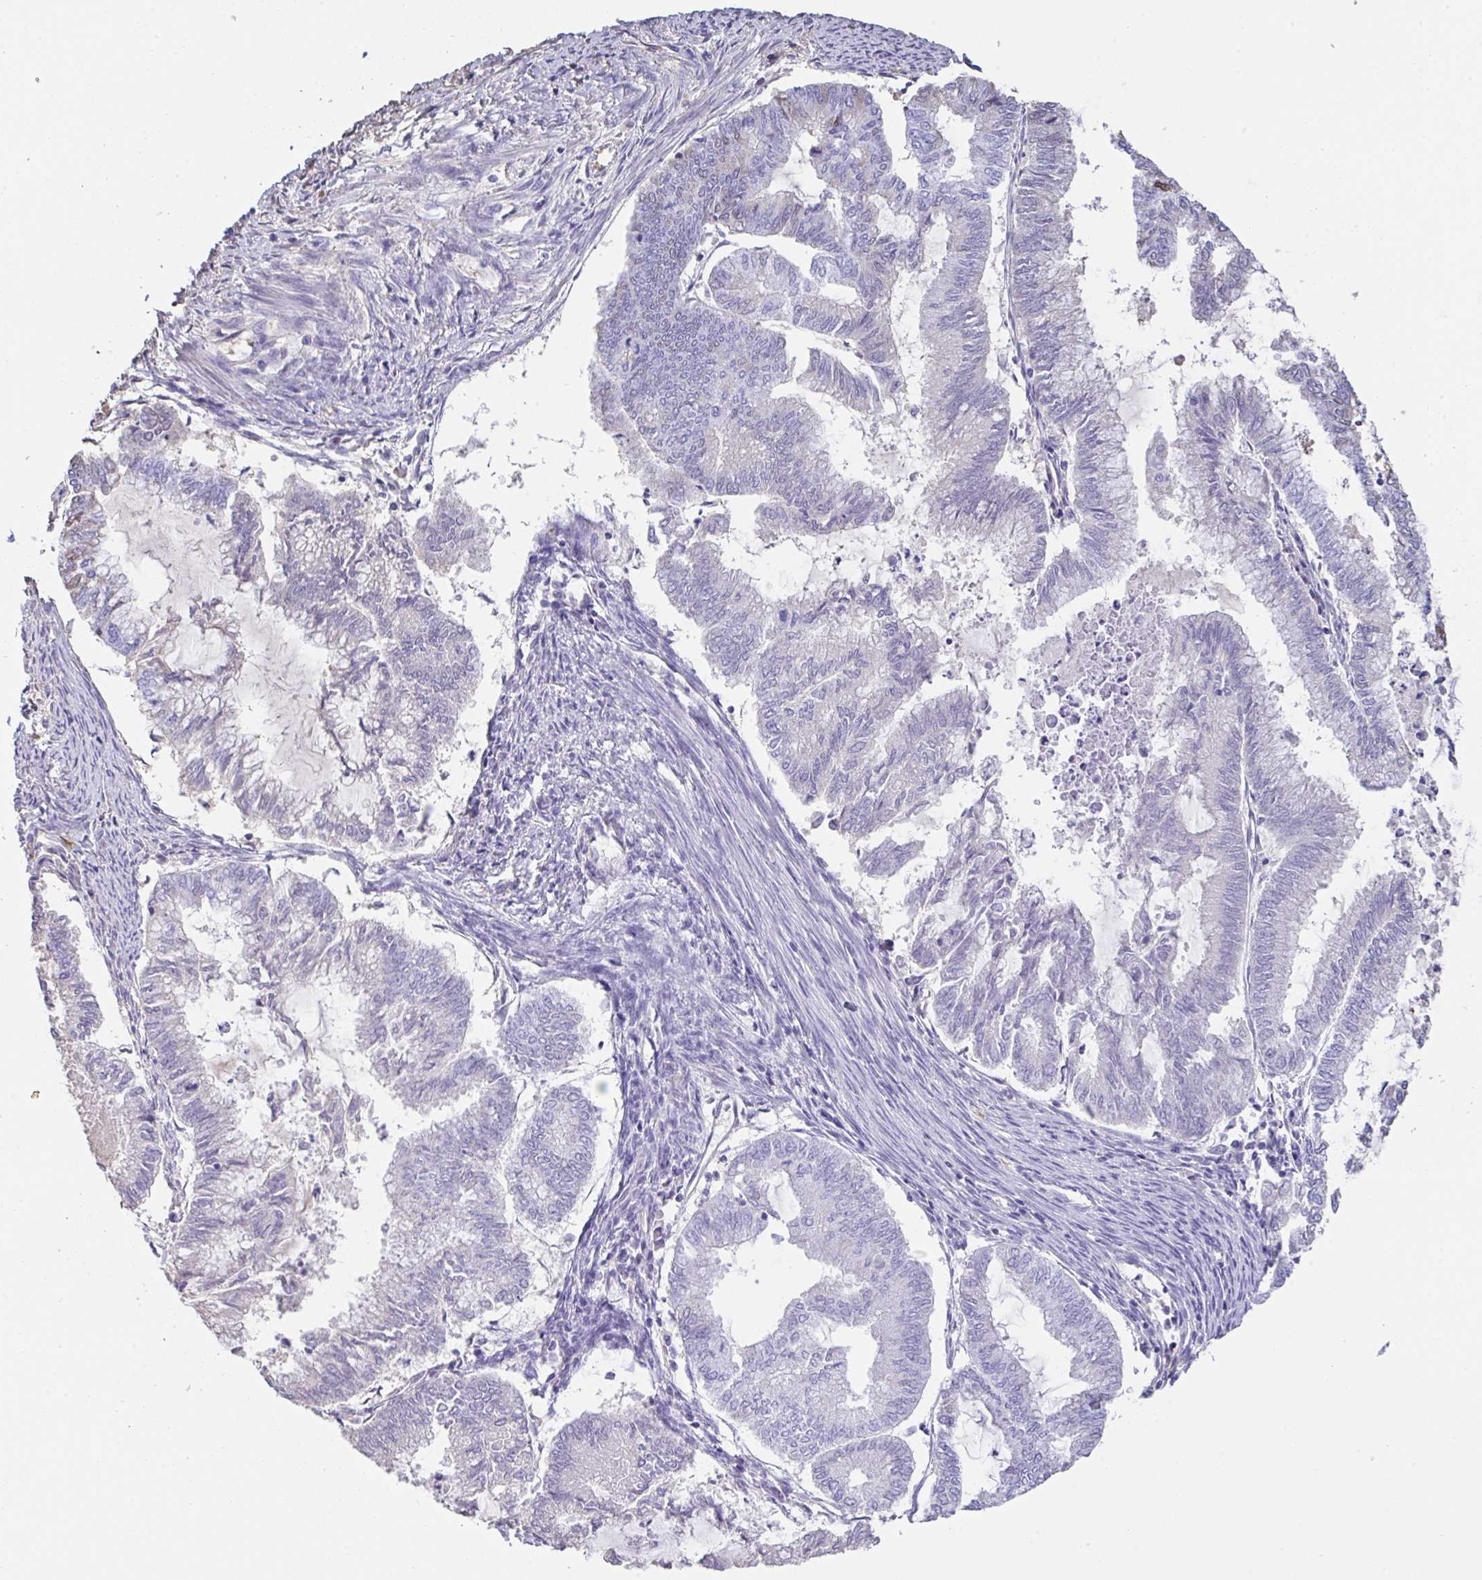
{"staining": {"intensity": "weak", "quantity": "<25%", "location": "cytoplasmic/membranous"}, "tissue": "endometrial cancer", "cell_type": "Tumor cells", "image_type": "cancer", "snomed": [{"axis": "morphology", "description": "Adenocarcinoma, NOS"}, {"axis": "topography", "description": "Endometrium"}], "caption": "Endometrial cancer (adenocarcinoma) was stained to show a protein in brown. There is no significant expression in tumor cells.", "gene": "HOXC12", "patient": {"sex": "female", "age": 79}}